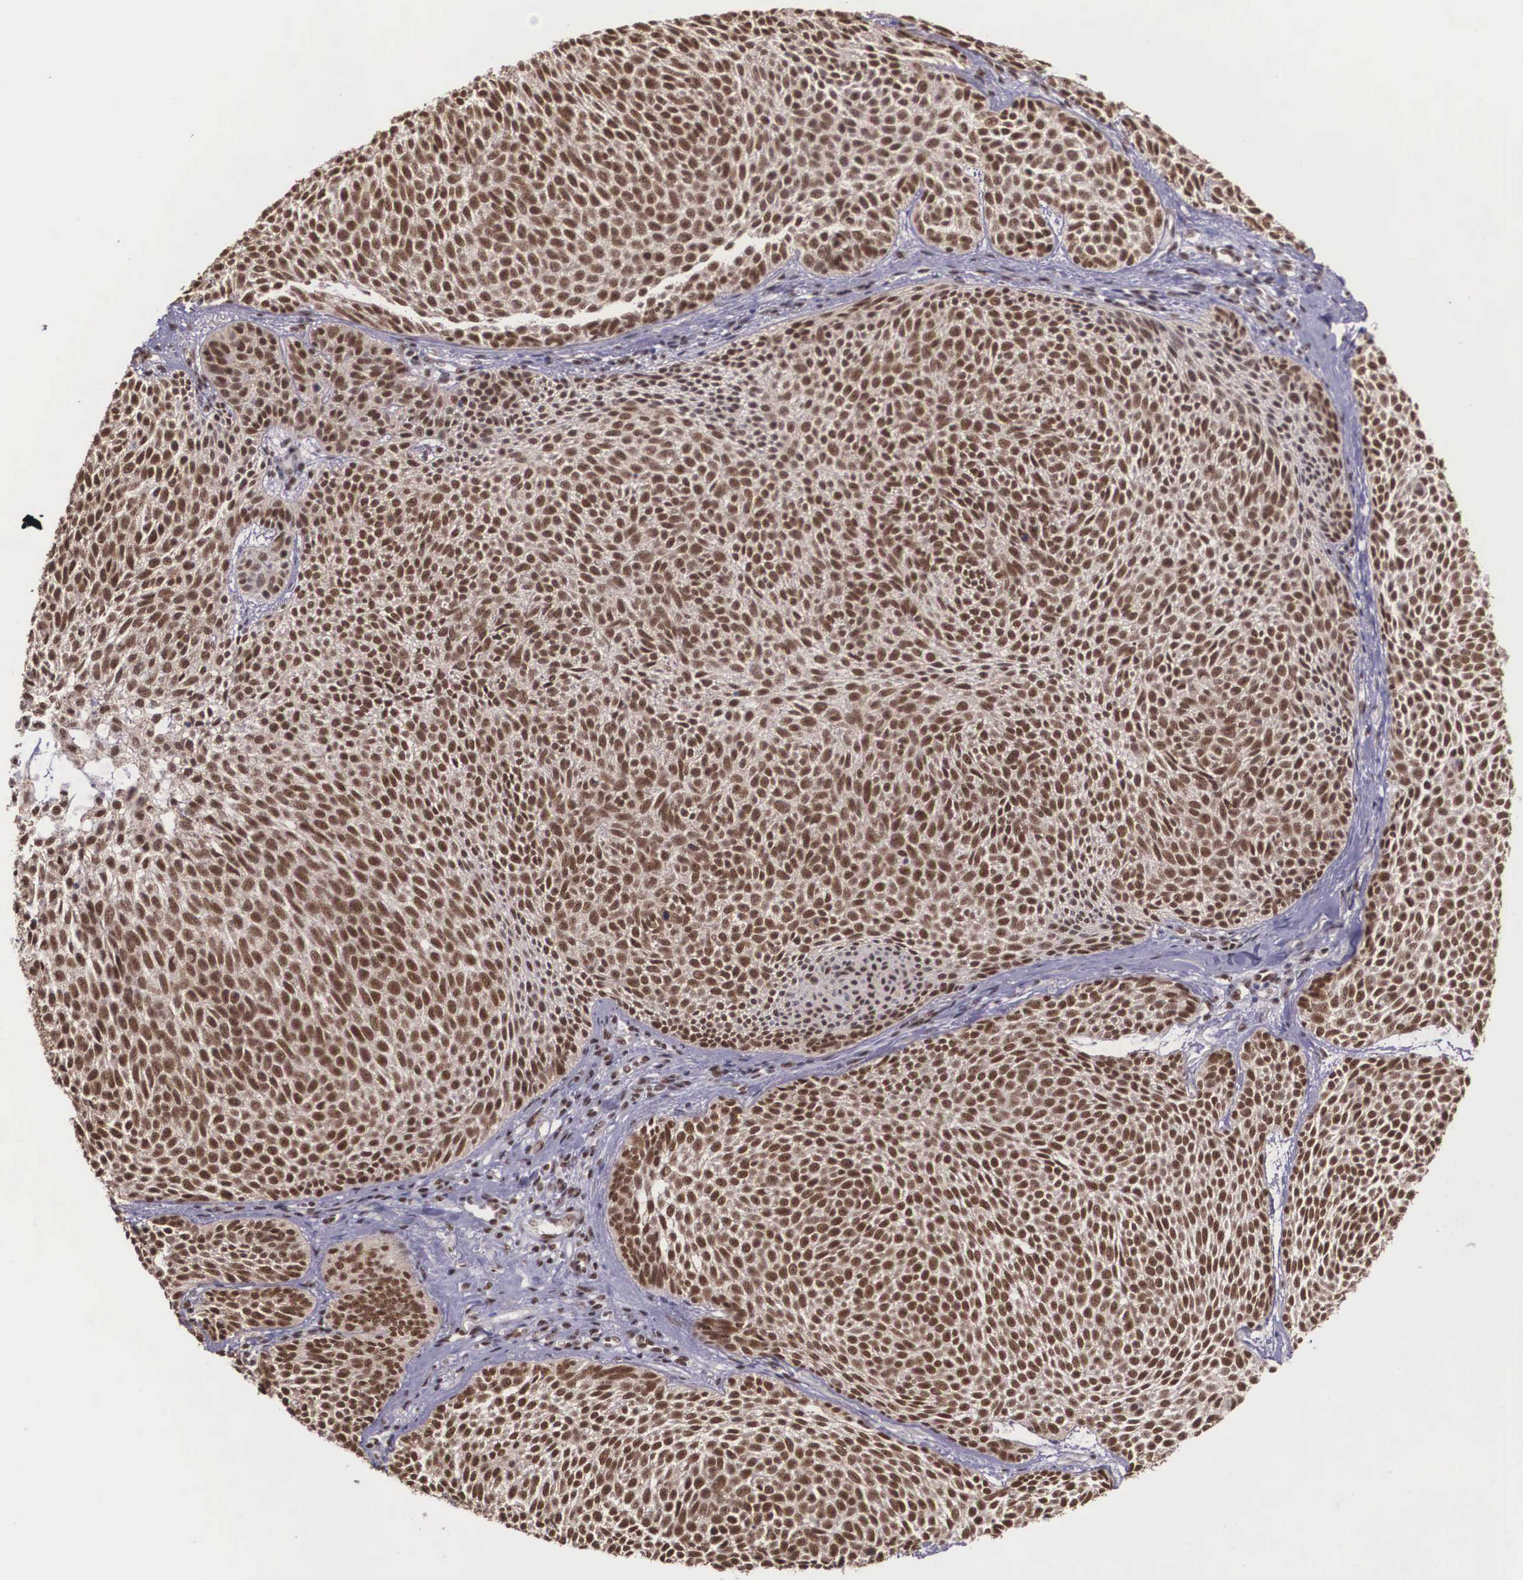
{"staining": {"intensity": "strong", "quantity": ">75%", "location": "cytoplasmic/membranous,nuclear"}, "tissue": "skin cancer", "cell_type": "Tumor cells", "image_type": "cancer", "snomed": [{"axis": "morphology", "description": "Basal cell carcinoma"}, {"axis": "topography", "description": "Skin"}], "caption": "Human basal cell carcinoma (skin) stained for a protein (brown) exhibits strong cytoplasmic/membranous and nuclear positive positivity in approximately >75% of tumor cells.", "gene": "POLR2F", "patient": {"sex": "male", "age": 84}}